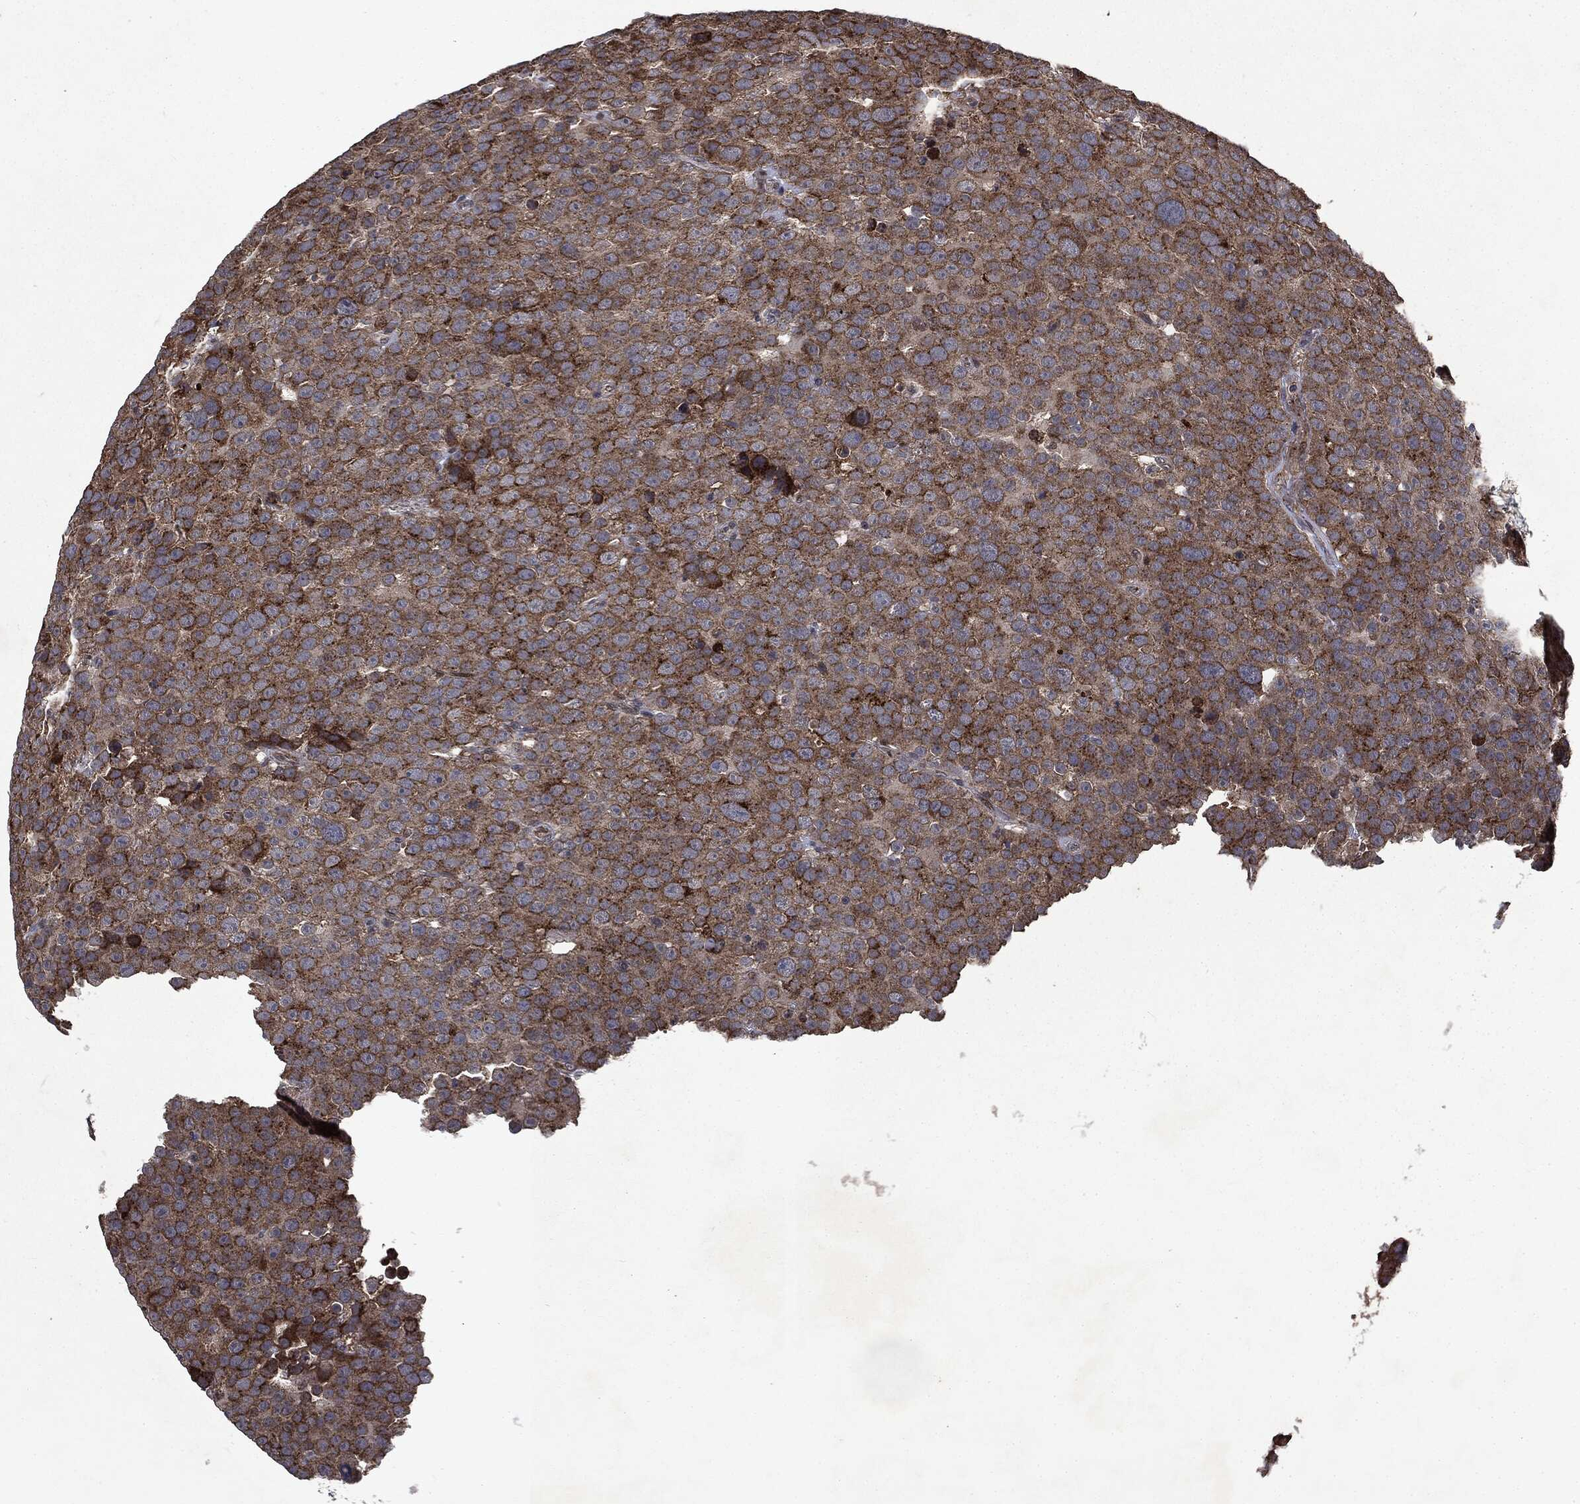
{"staining": {"intensity": "moderate", "quantity": "25%-75%", "location": "cytoplasmic/membranous"}, "tissue": "testis cancer", "cell_type": "Tumor cells", "image_type": "cancer", "snomed": [{"axis": "morphology", "description": "Seminoma, NOS"}, {"axis": "topography", "description": "Testis"}], "caption": "Human testis cancer stained with a protein marker exhibits moderate staining in tumor cells.", "gene": "PLPPR2", "patient": {"sex": "male", "age": 71}}